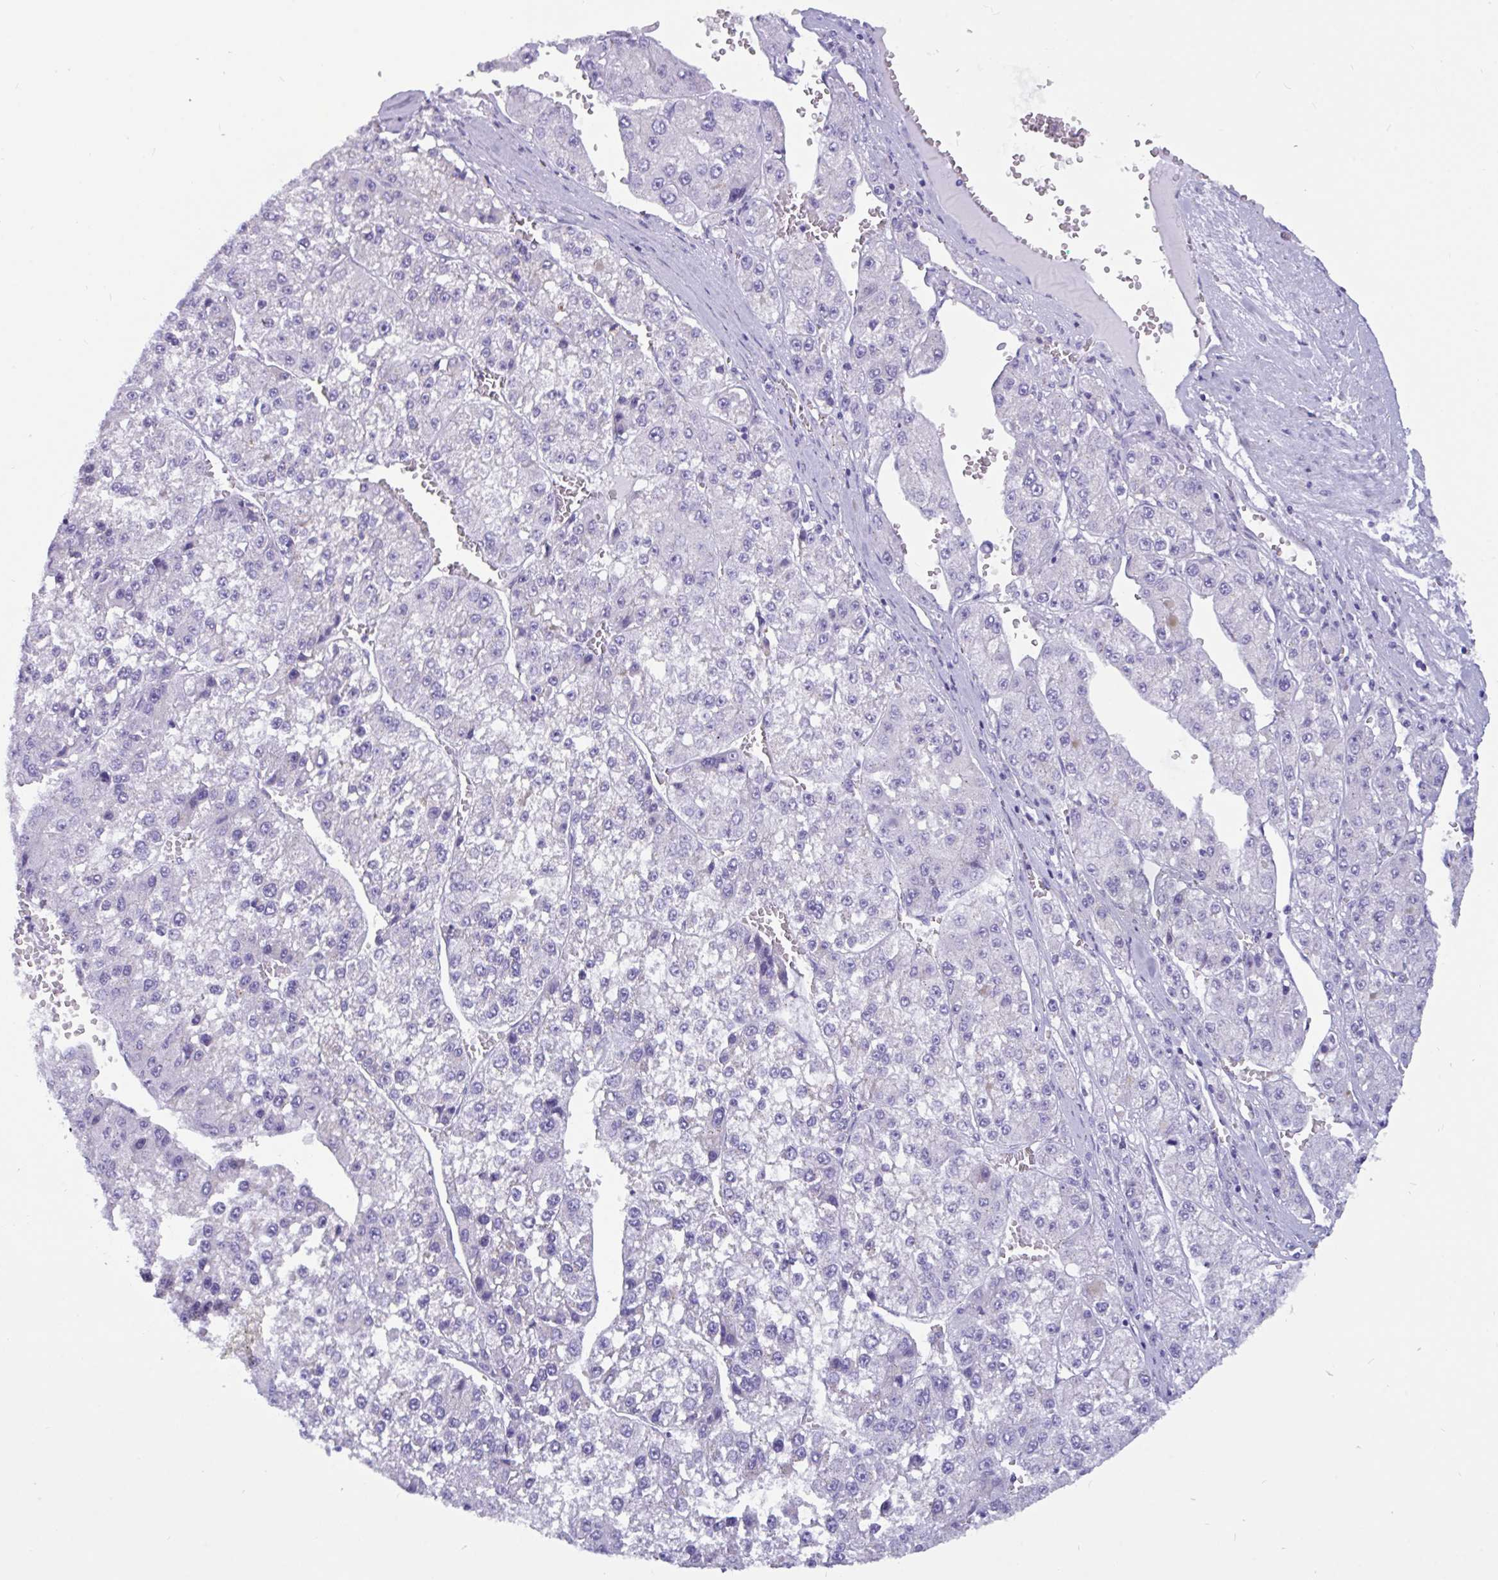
{"staining": {"intensity": "negative", "quantity": "none", "location": "none"}, "tissue": "liver cancer", "cell_type": "Tumor cells", "image_type": "cancer", "snomed": [{"axis": "morphology", "description": "Carcinoma, Hepatocellular, NOS"}, {"axis": "topography", "description": "Liver"}], "caption": "Immunohistochemistry (IHC) of human hepatocellular carcinoma (liver) exhibits no positivity in tumor cells.", "gene": "RNASE3", "patient": {"sex": "female", "age": 73}}